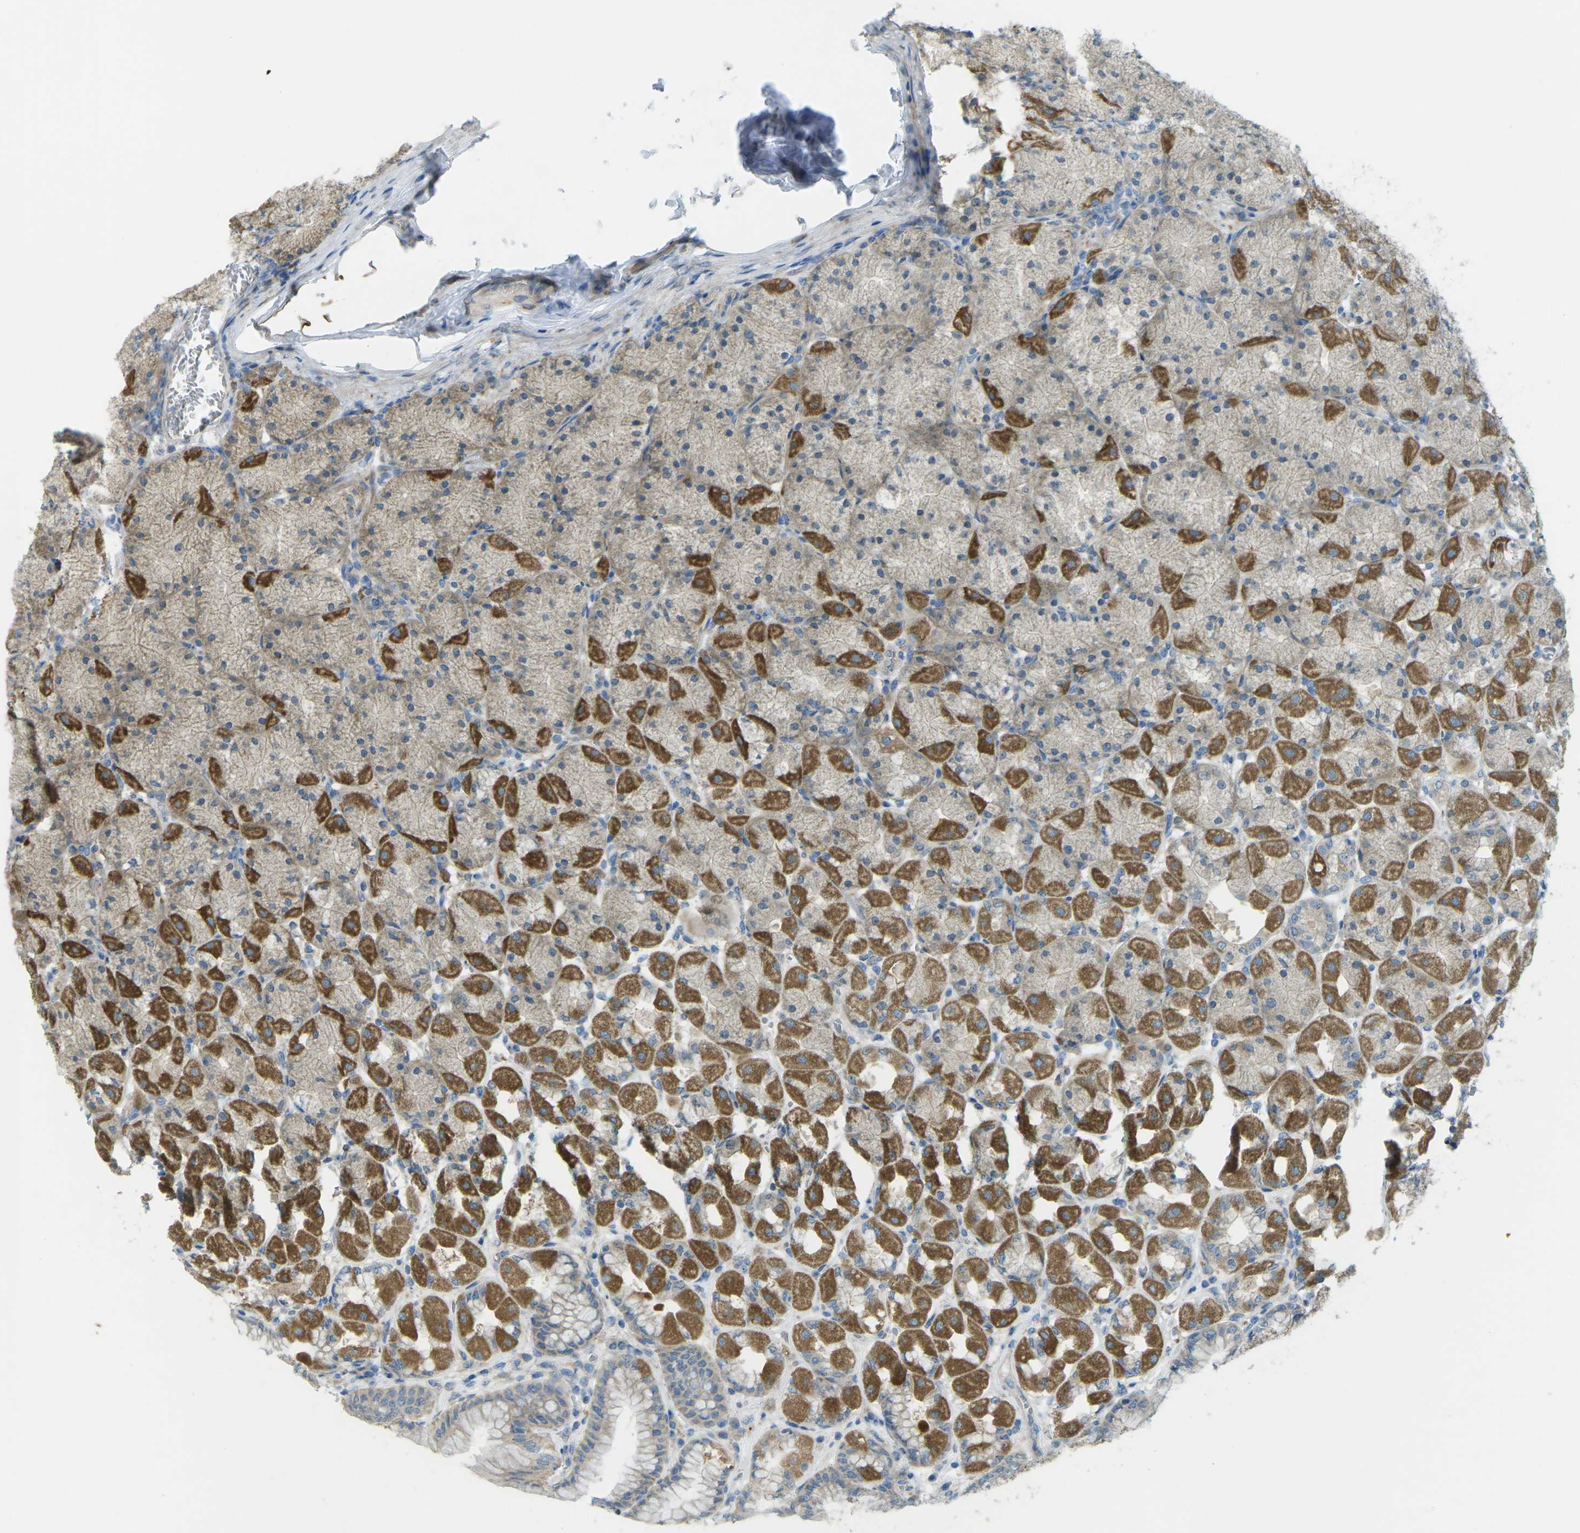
{"staining": {"intensity": "moderate", "quantity": "25%-75%", "location": "cytoplasmic/membranous"}, "tissue": "stomach", "cell_type": "Glandular cells", "image_type": "normal", "snomed": [{"axis": "morphology", "description": "Normal tissue, NOS"}, {"axis": "topography", "description": "Stomach, upper"}], "caption": "This photomicrograph reveals immunohistochemistry (IHC) staining of normal human stomach, with medium moderate cytoplasmic/membranous positivity in approximately 25%-75% of glandular cells.", "gene": "MYLK4", "patient": {"sex": "female", "age": 56}}